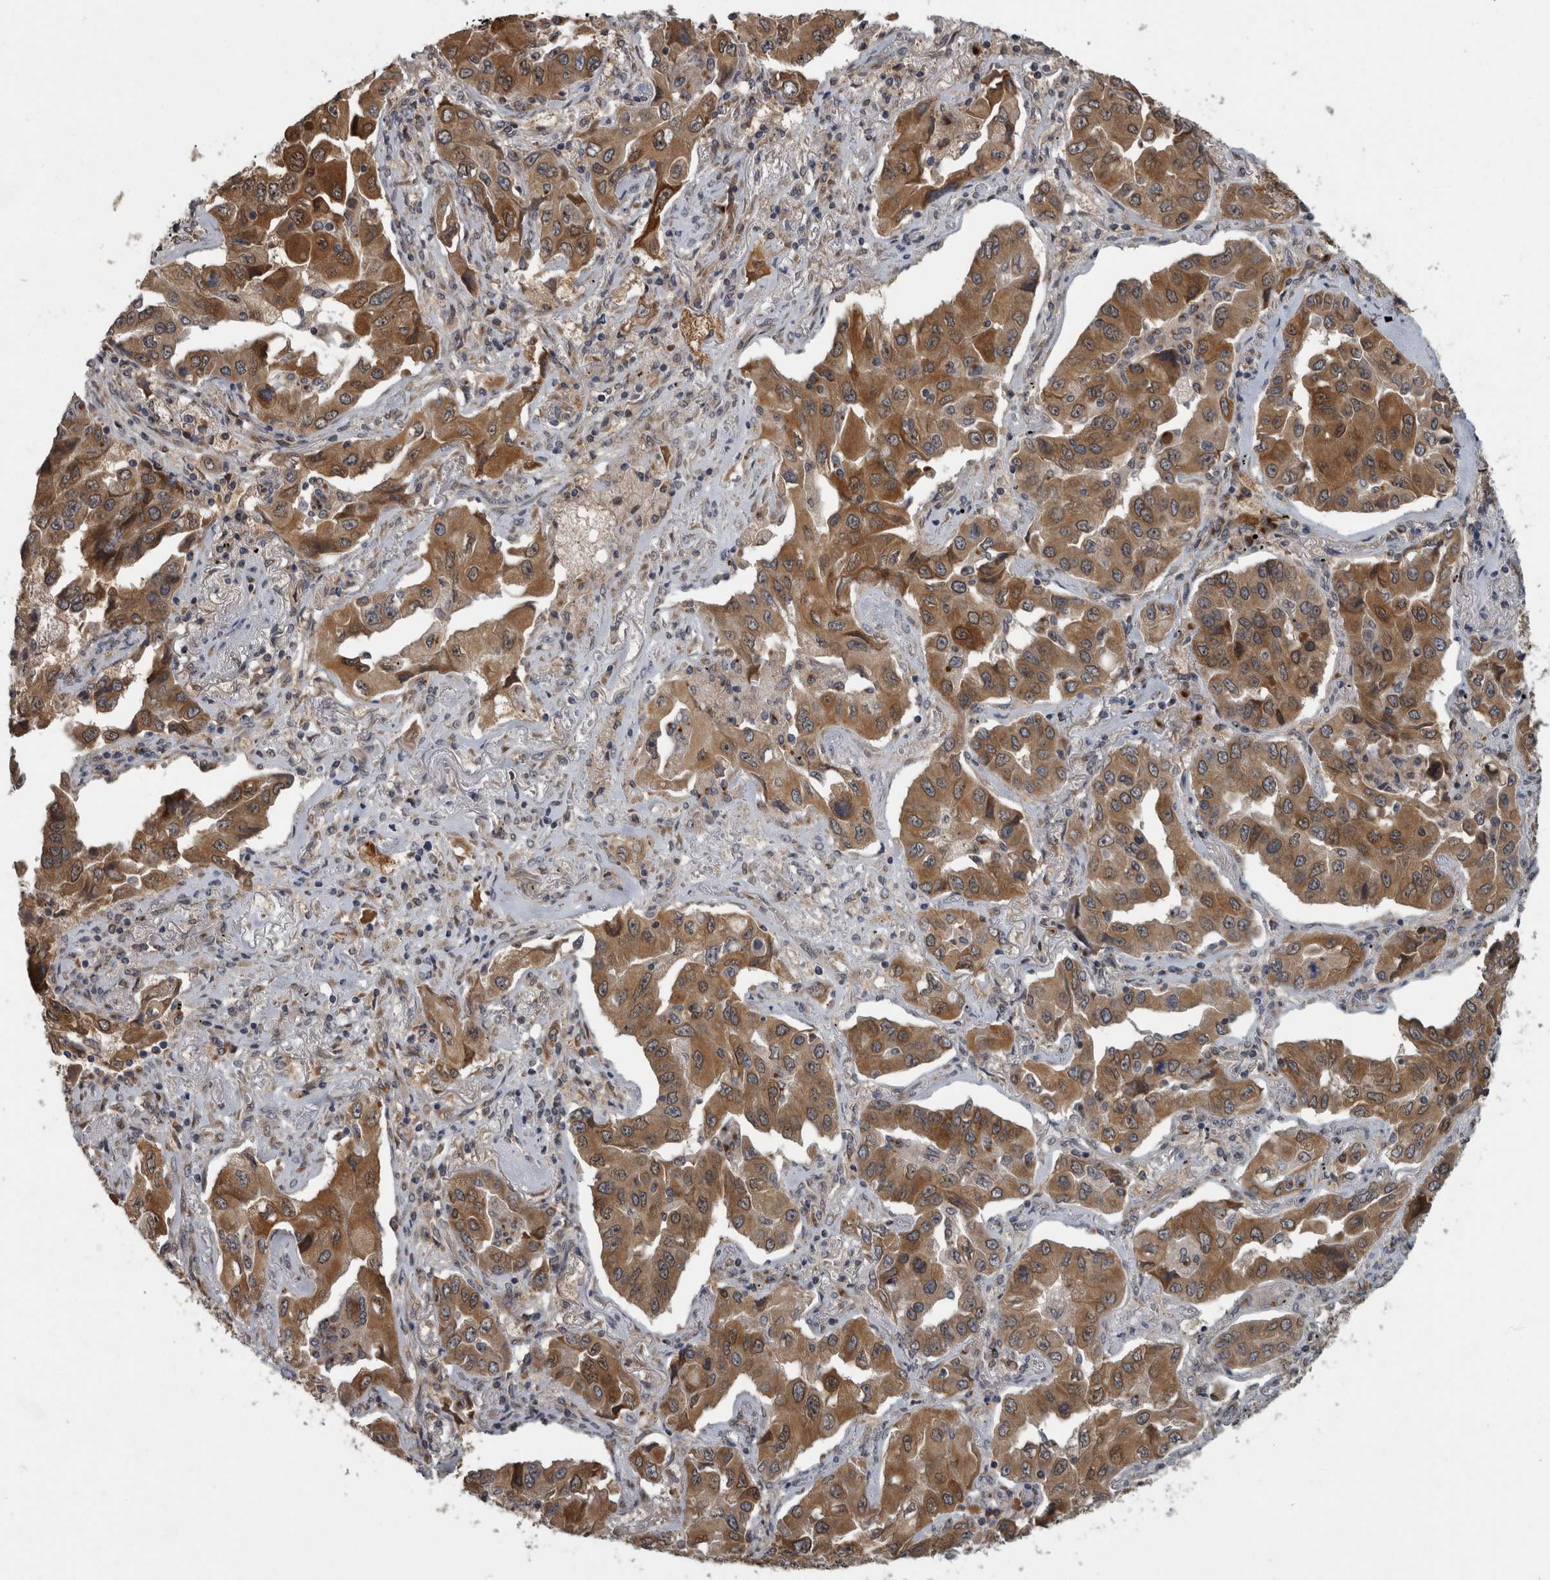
{"staining": {"intensity": "moderate", "quantity": ">75%", "location": "cytoplasmic/membranous"}, "tissue": "lung cancer", "cell_type": "Tumor cells", "image_type": "cancer", "snomed": [{"axis": "morphology", "description": "Adenocarcinoma, NOS"}, {"axis": "topography", "description": "Lung"}], "caption": "Tumor cells display moderate cytoplasmic/membranous expression in approximately >75% of cells in lung adenocarcinoma.", "gene": "LMAN2L", "patient": {"sex": "female", "age": 65}}